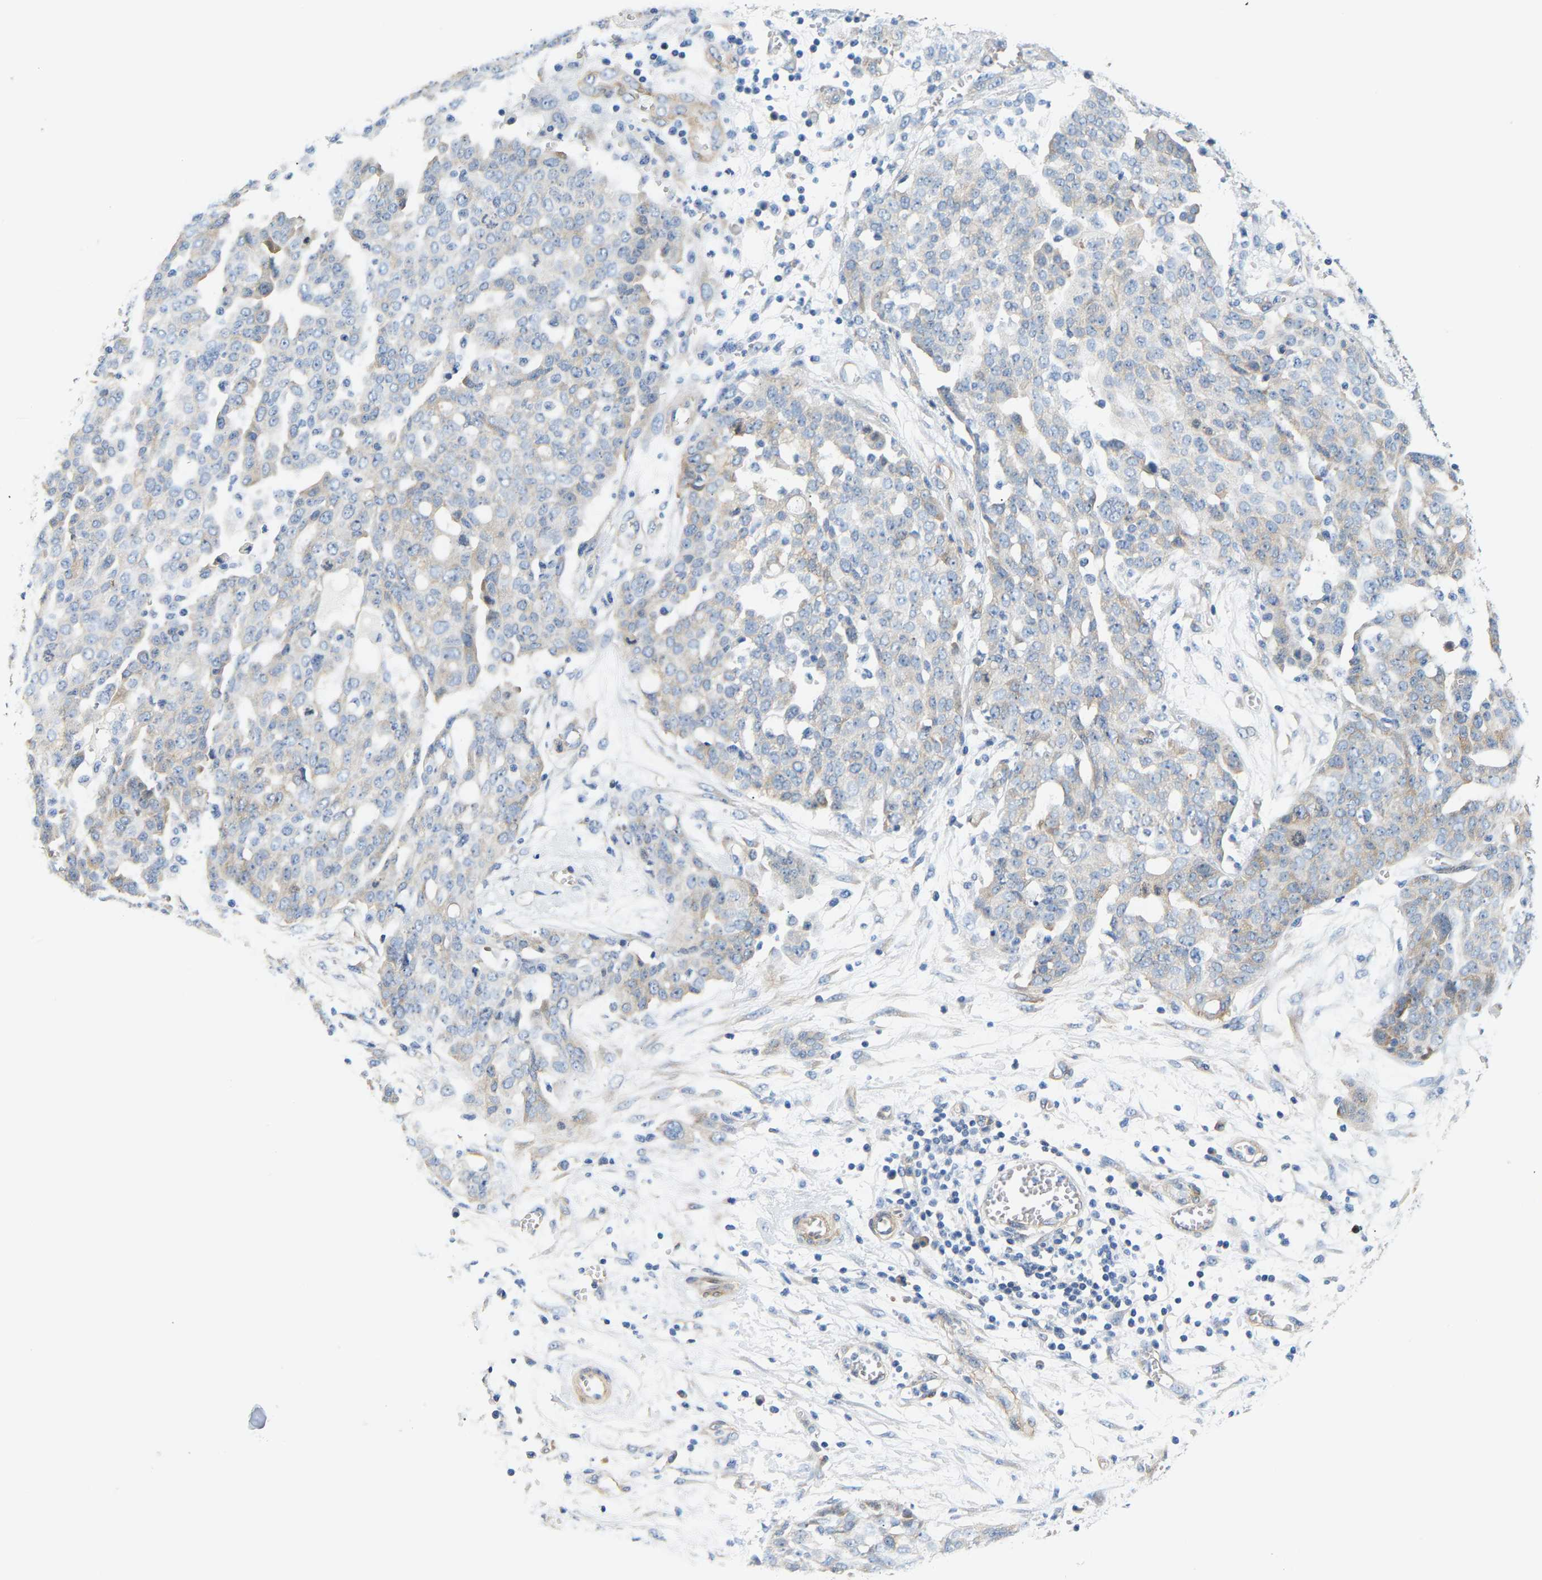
{"staining": {"intensity": "negative", "quantity": "none", "location": "none"}, "tissue": "ovarian cancer", "cell_type": "Tumor cells", "image_type": "cancer", "snomed": [{"axis": "morphology", "description": "Cystadenocarcinoma, serous, NOS"}, {"axis": "topography", "description": "Soft tissue"}, {"axis": "topography", "description": "Ovary"}], "caption": "Tumor cells show no significant protein expression in ovarian cancer (serous cystadenocarcinoma).", "gene": "PAWR", "patient": {"sex": "female", "age": 57}}